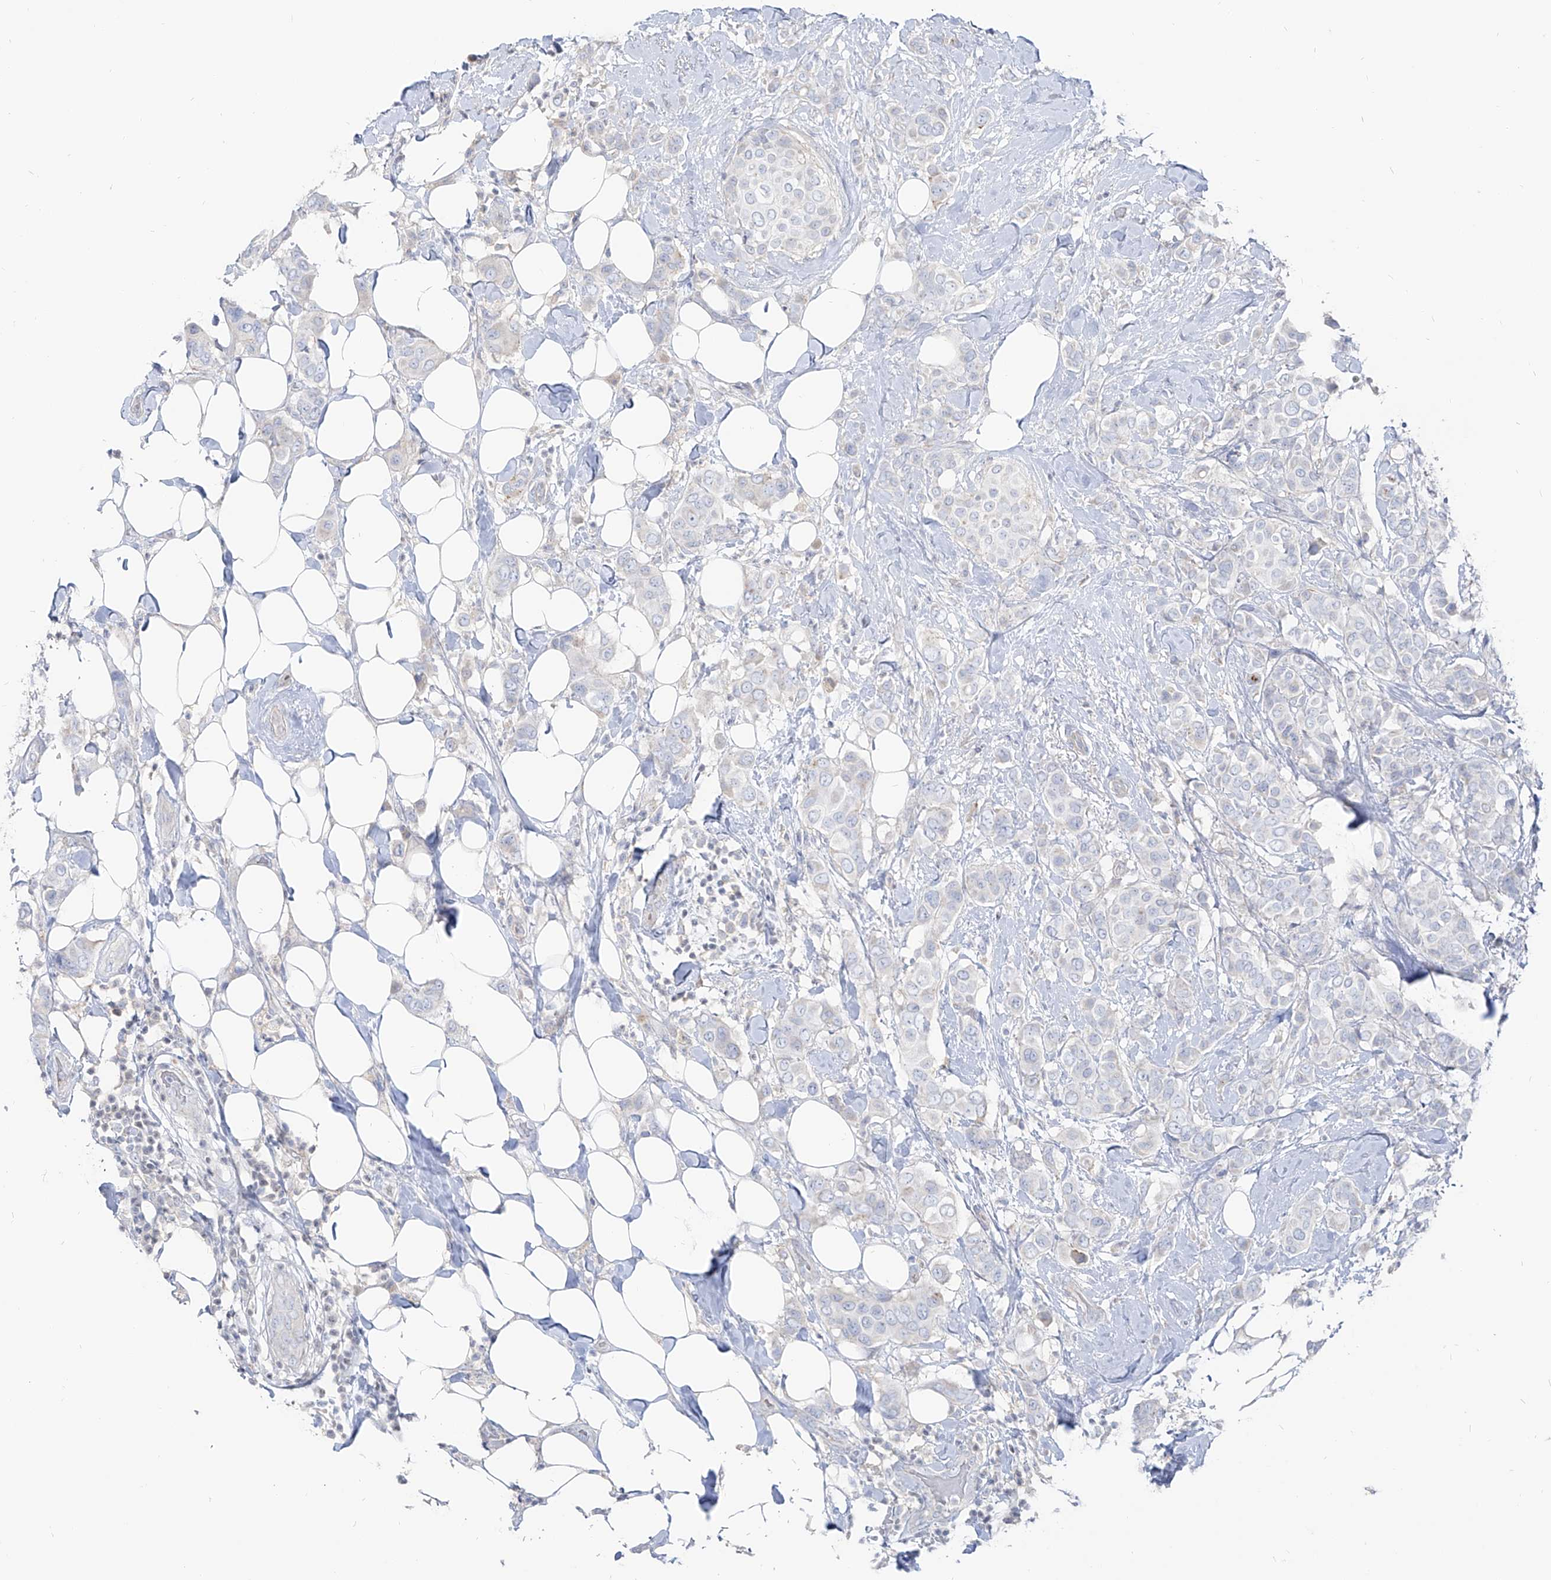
{"staining": {"intensity": "negative", "quantity": "none", "location": "none"}, "tissue": "breast cancer", "cell_type": "Tumor cells", "image_type": "cancer", "snomed": [{"axis": "morphology", "description": "Lobular carcinoma"}, {"axis": "topography", "description": "Breast"}], "caption": "Breast cancer was stained to show a protein in brown. There is no significant expression in tumor cells.", "gene": "RBFOX3", "patient": {"sex": "female", "age": 51}}